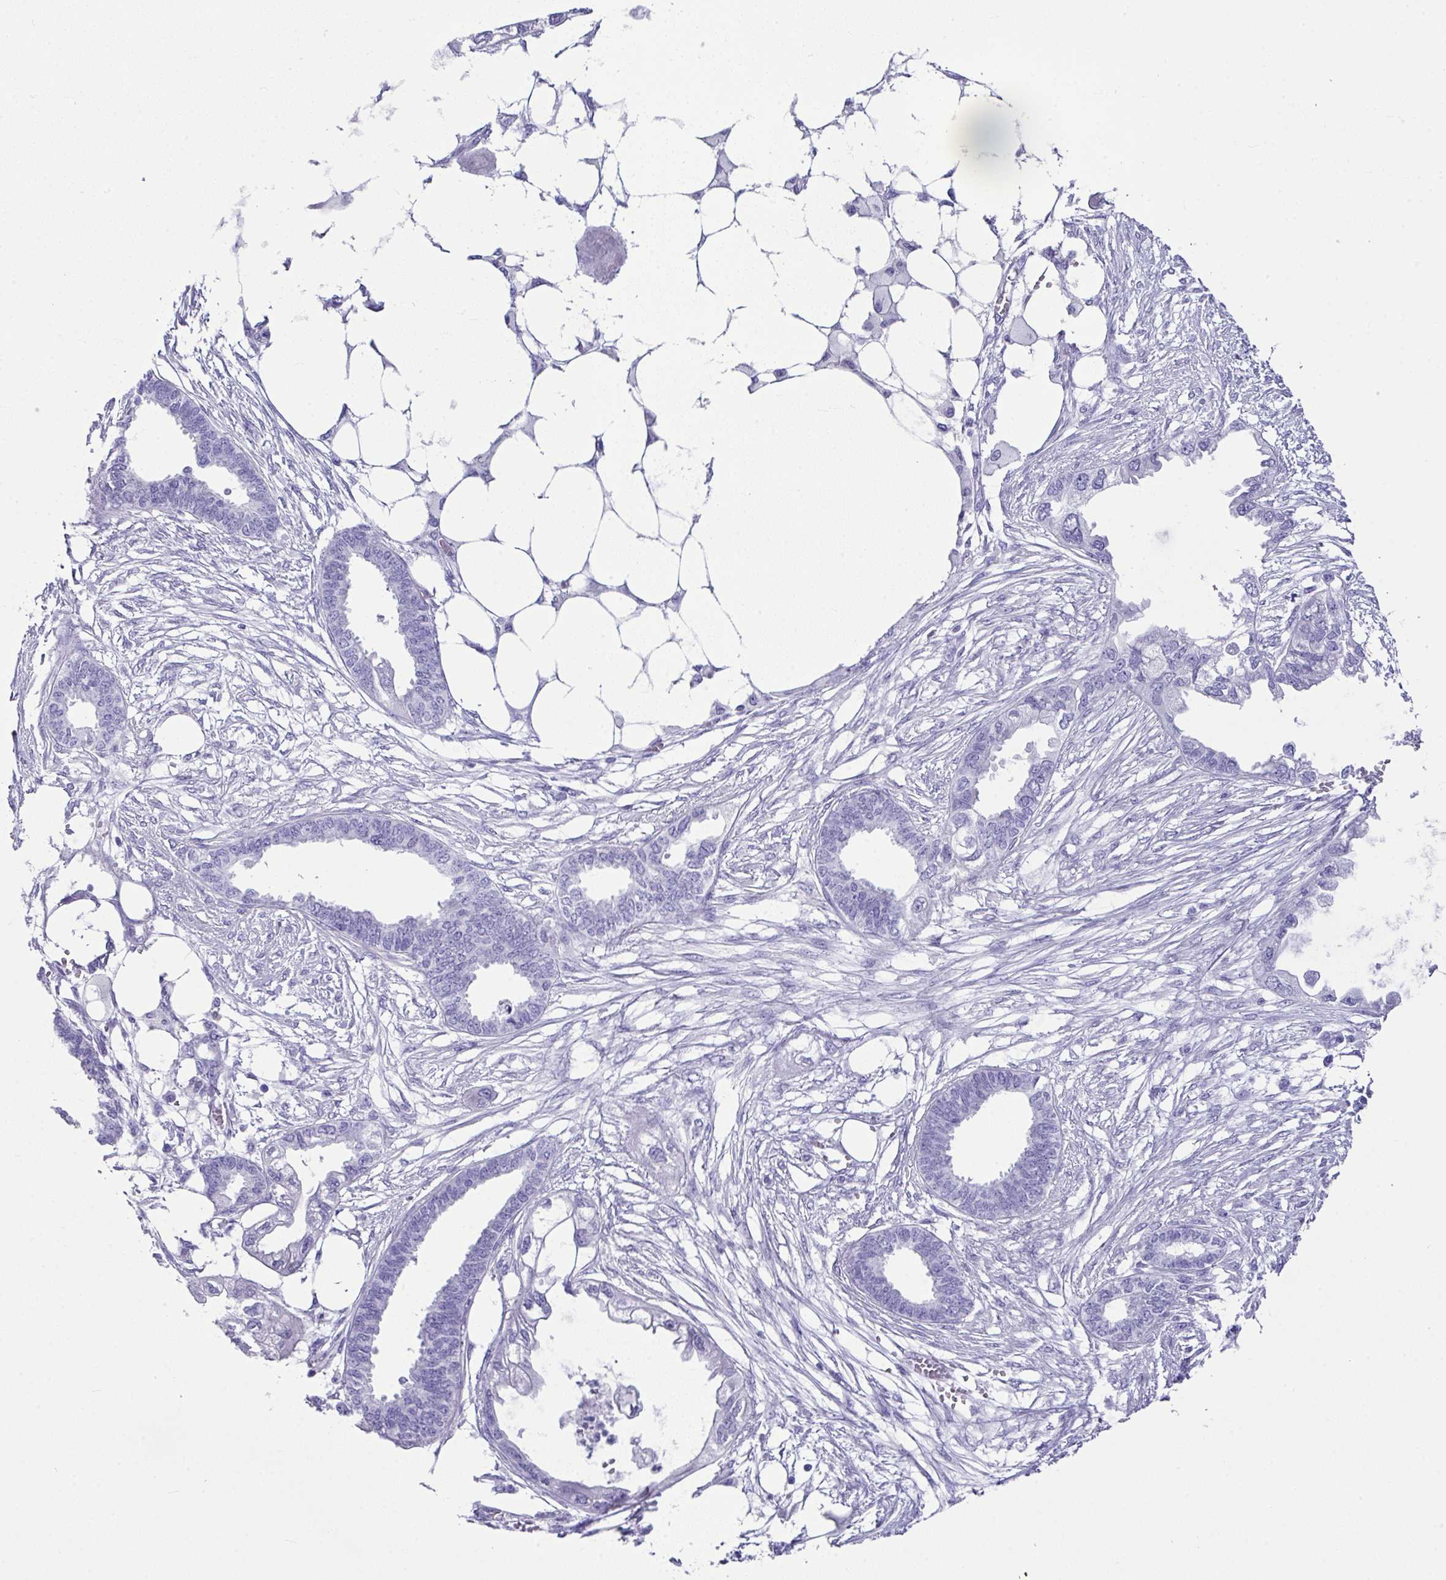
{"staining": {"intensity": "negative", "quantity": "none", "location": "none"}, "tissue": "endometrial cancer", "cell_type": "Tumor cells", "image_type": "cancer", "snomed": [{"axis": "morphology", "description": "Adenocarcinoma, NOS"}, {"axis": "morphology", "description": "Adenocarcinoma, metastatic, NOS"}, {"axis": "topography", "description": "Adipose tissue"}, {"axis": "topography", "description": "Endometrium"}], "caption": "Immunohistochemical staining of endometrial cancer reveals no significant staining in tumor cells.", "gene": "LGALS4", "patient": {"sex": "female", "age": 67}}